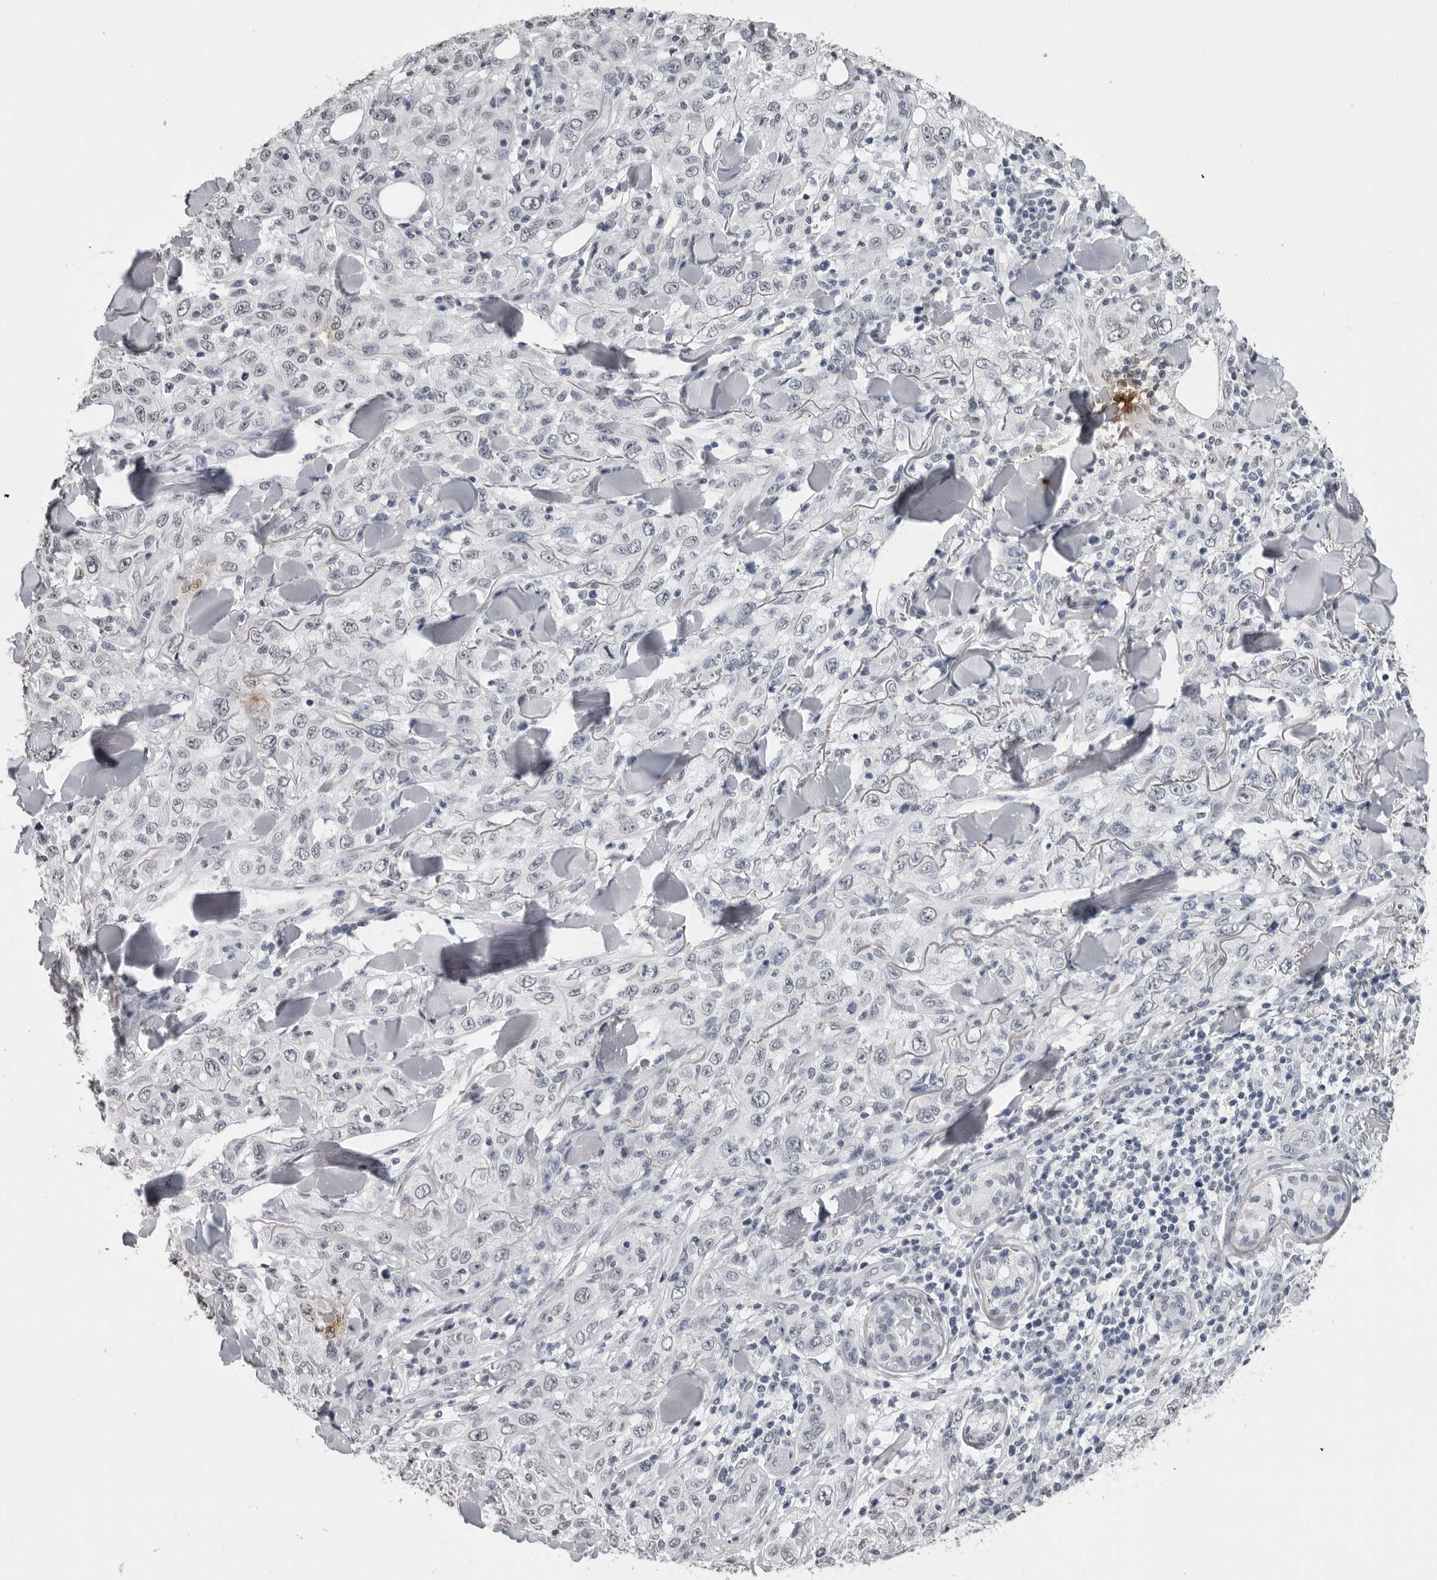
{"staining": {"intensity": "negative", "quantity": "none", "location": "none"}, "tissue": "skin cancer", "cell_type": "Tumor cells", "image_type": "cancer", "snomed": [{"axis": "morphology", "description": "Squamous cell carcinoma, NOS"}, {"axis": "topography", "description": "Skin"}], "caption": "Skin squamous cell carcinoma was stained to show a protein in brown. There is no significant expression in tumor cells. (DAB immunohistochemistry with hematoxylin counter stain).", "gene": "HEPACAM", "patient": {"sex": "female", "age": 88}}